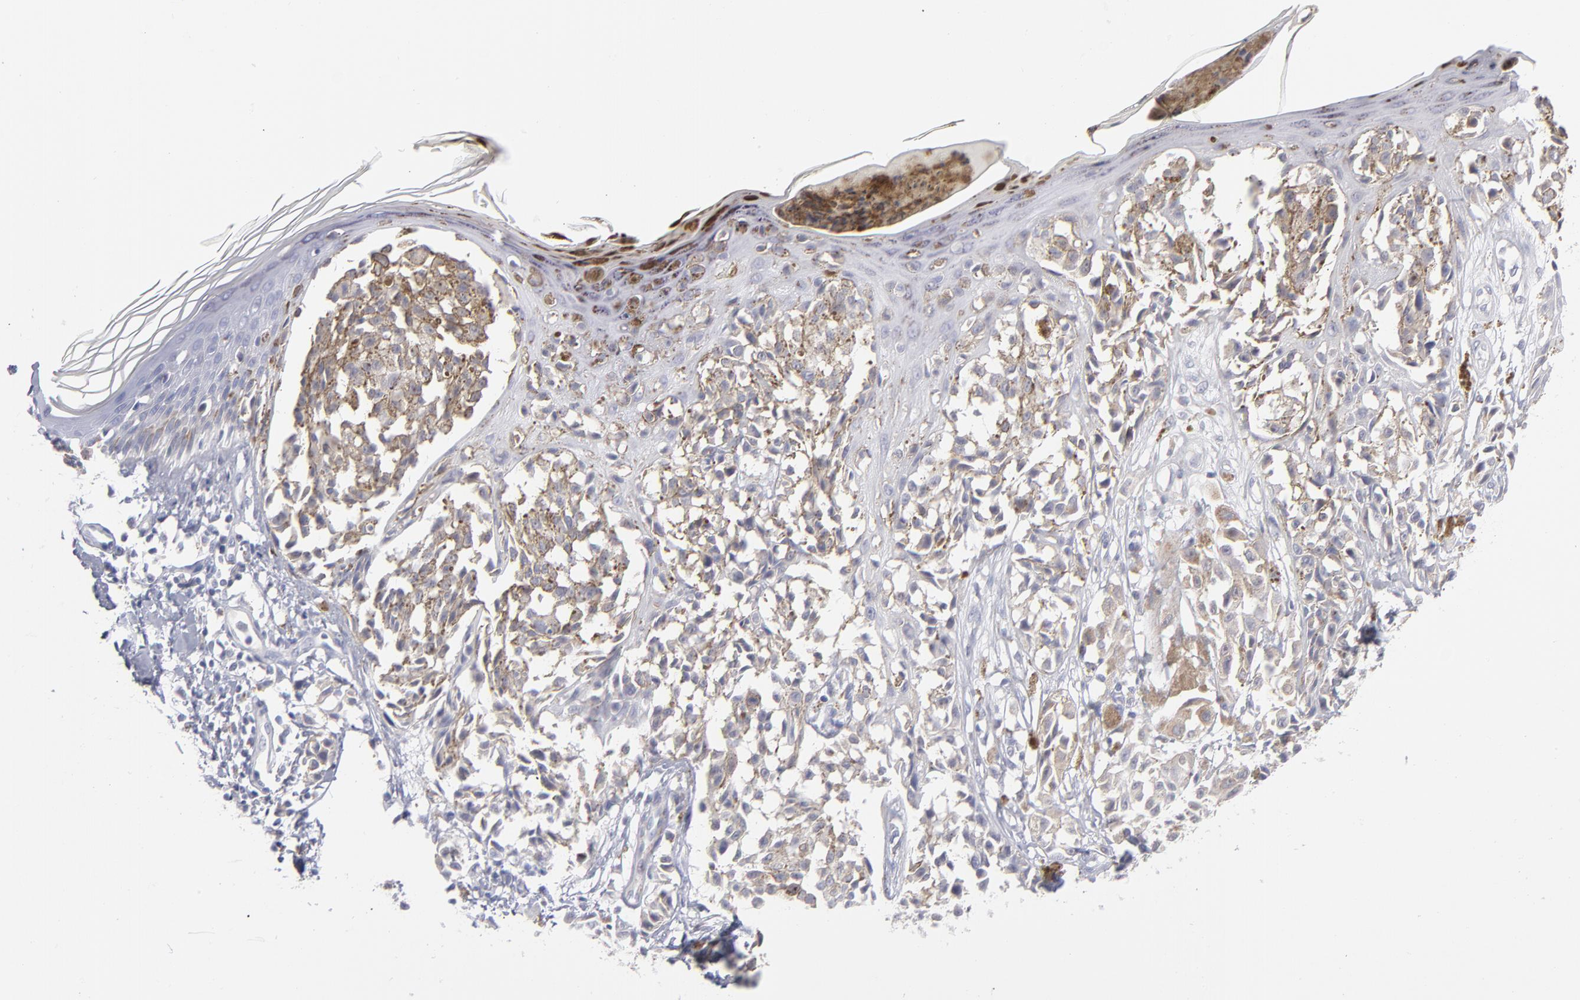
{"staining": {"intensity": "weak", "quantity": "<25%", "location": "cytoplasmic/membranous"}, "tissue": "melanoma", "cell_type": "Tumor cells", "image_type": "cancer", "snomed": [{"axis": "morphology", "description": "Malignant melanoma, NOS"}, {"axis": "topography", "description": "Skin"}], "caption": "Melanoma stained for a protein using IHC shows no staining tumor cells.", "gene": "MTHFD2", "patient": {"sex": "female", "age": 38}}